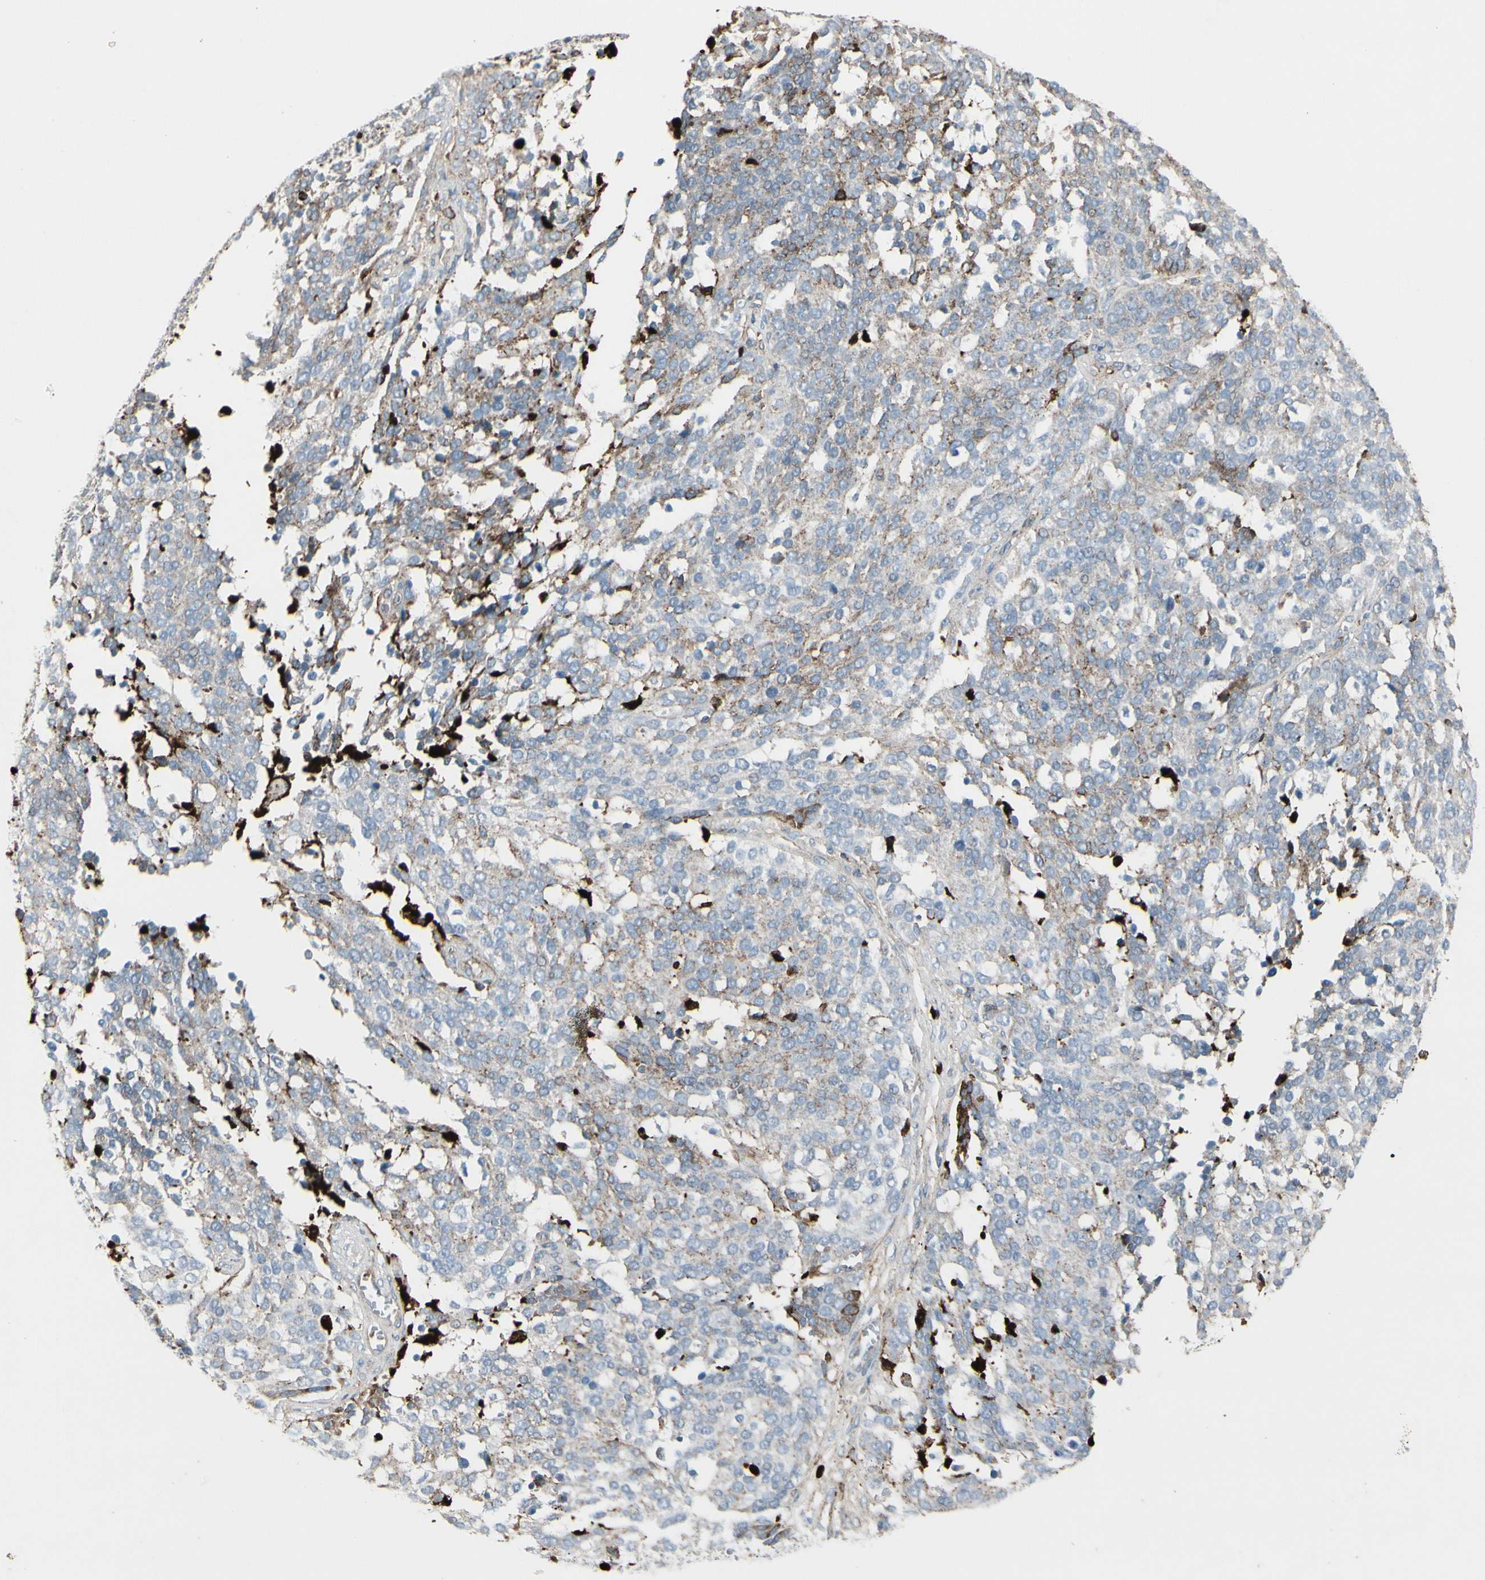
{"staining": {"intensity": "weak", "quantity": "<25%", "location": "cytoplasmic/membranous"}, "tissue": "ovarian cancer", "cell_type": "Tumor cells", "image_type": "cancer", "snomed": [{"axis": "morphology", "description": "Cystadenocarcinoma, serous, NOS"}, {"axis": "topography", "description": "Ovary"}], "caption": "IHC micrograph of neoplastic tissue: human ovarian serous cystadenocarcinoma stained with DAB (3,3'-diaminobenzidine) exhibits no significant protein staining in tumor cells.", "gene": "IGHG1", "patient": {"sex": "female", "age": 44}}